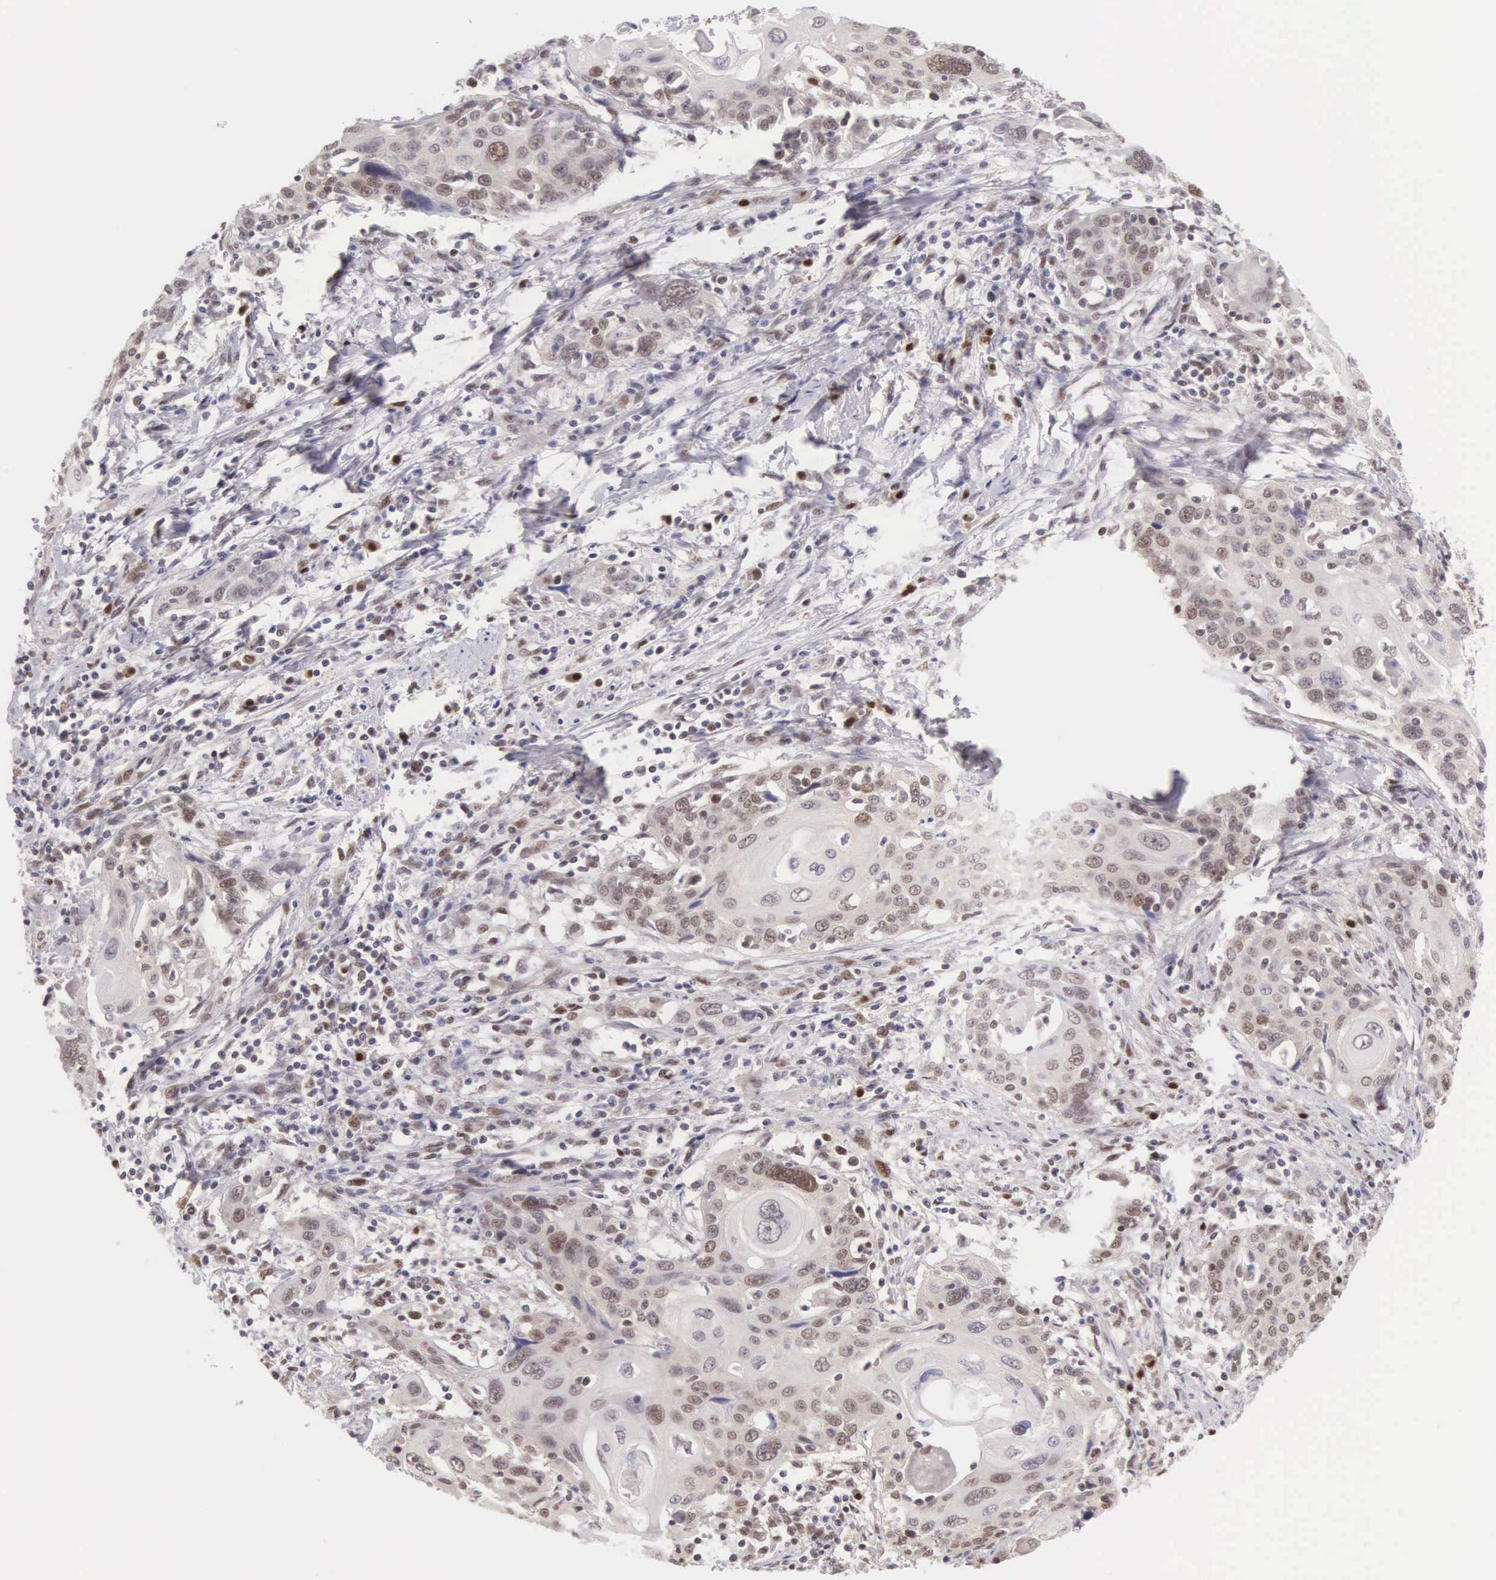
{"staining": {"intensity": "weak", "quantity": ">75%", "location": "nuclear"}, "tissue": "cervical cancer", "cell_type": "Tumor cells", "image_type": "cancer", "snomed": [{"axis": "morphology", "description": "Squamous cell carcinoma, NOS"}, {"axis": "topography", "description": "Cervix"}], "caption": "This histopathology image displays IHC staining of human cervical cancer, with low weak nuclear positivity in about >75% of tumor cells.", "gene": "CCDC117", "patient": {"sex": "female", "age": 54}}